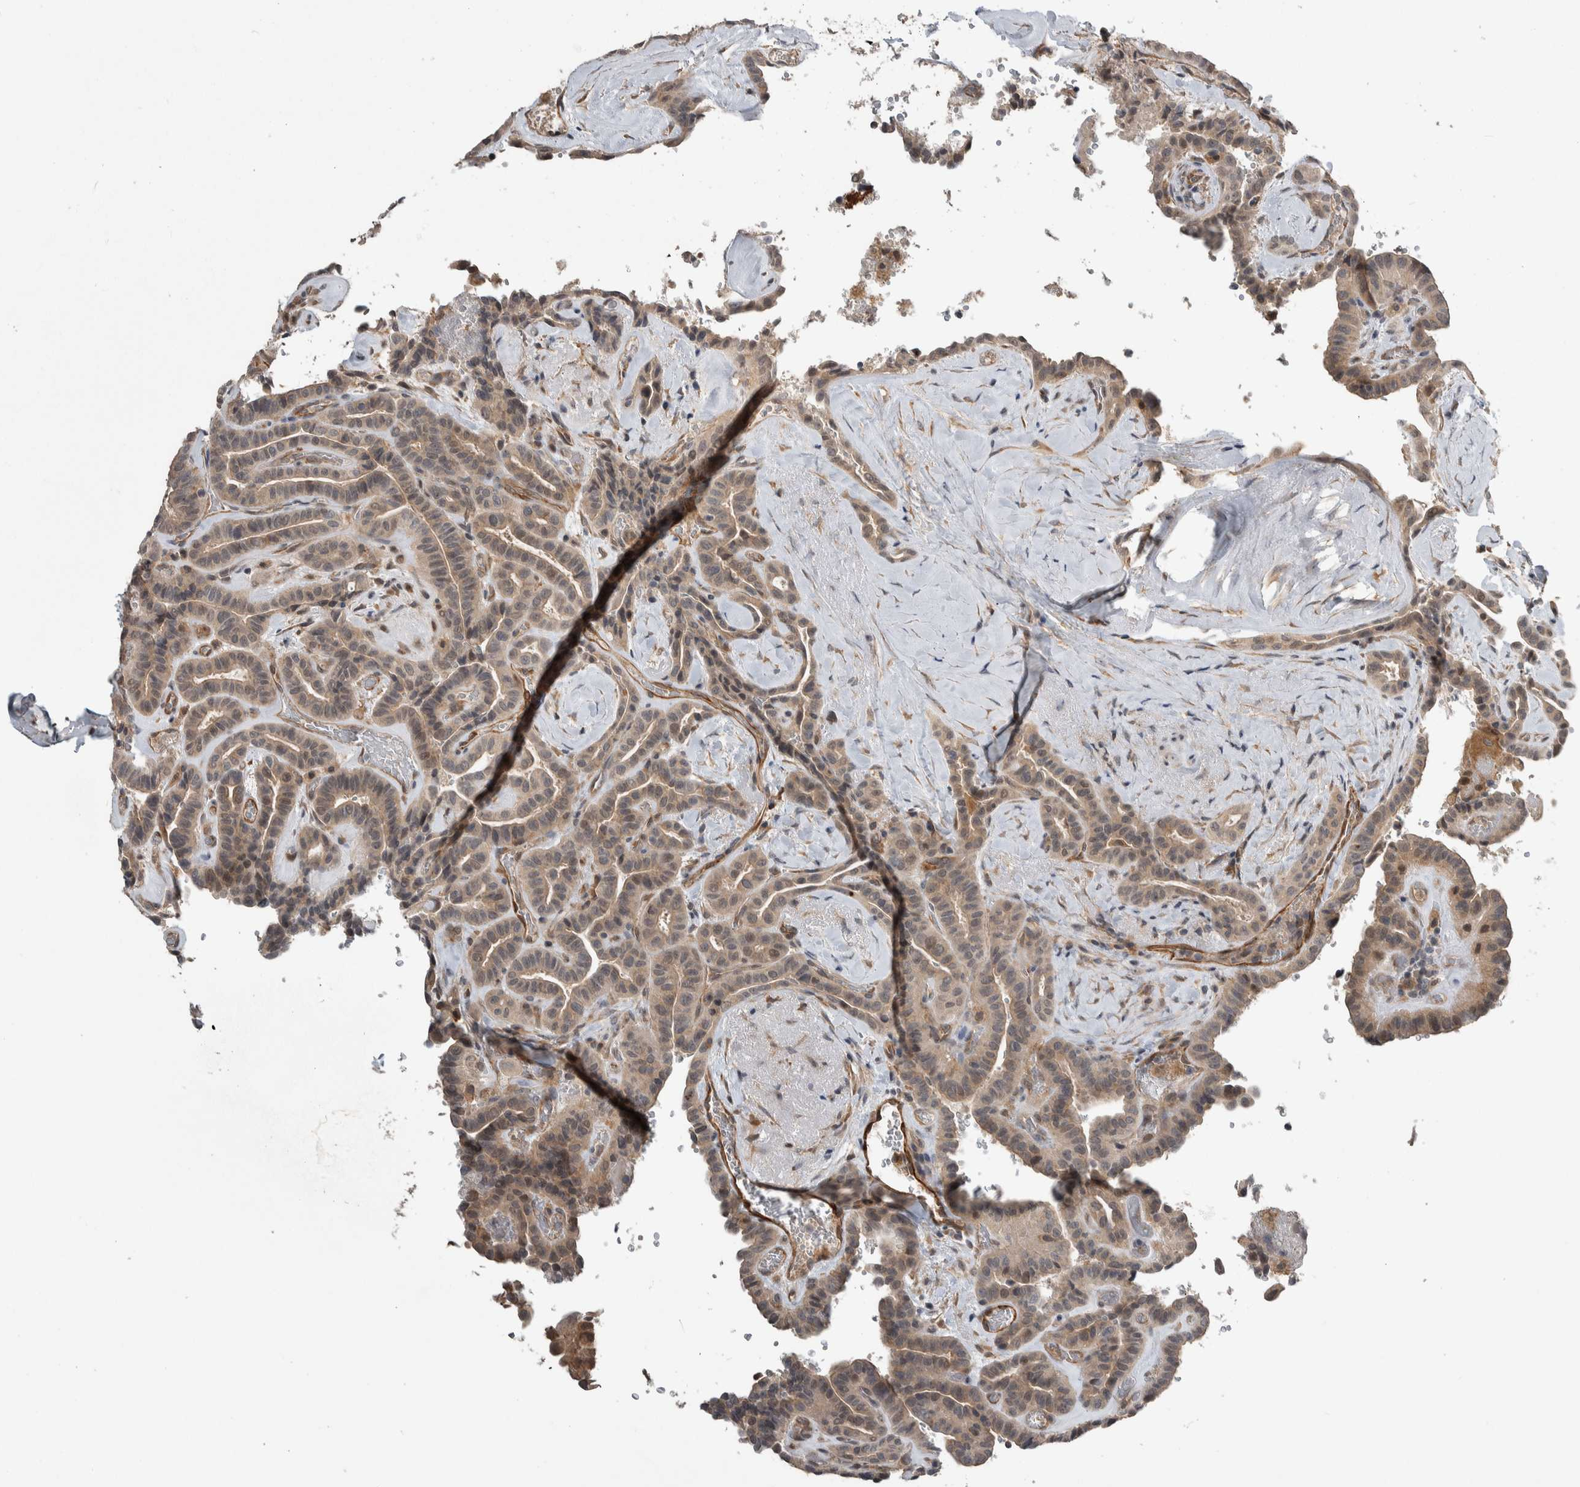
{"staining": {"intensity": "weak", "quantity": ">75%", "location": "cytoplasmic/membranous"}, "tissue": "thyroid cancer", "cell_type": "Tumor cells", "image_type": "cancer", "snomed": [{"axis": "morphology", "description": "Papillary adenocarcinoma, NOS"}, {"axis": "topography", "description": "Thyroid gland"}], "caption": "About >75% of tumor cells in human thyroid papillary adenocarcinoma reveal weak cytoplasmic/membranous protein expression as visualized by brown immunohistochemical staining.", "gene": "PRDM4", "patient": {"sex": "male", "age": 77}}